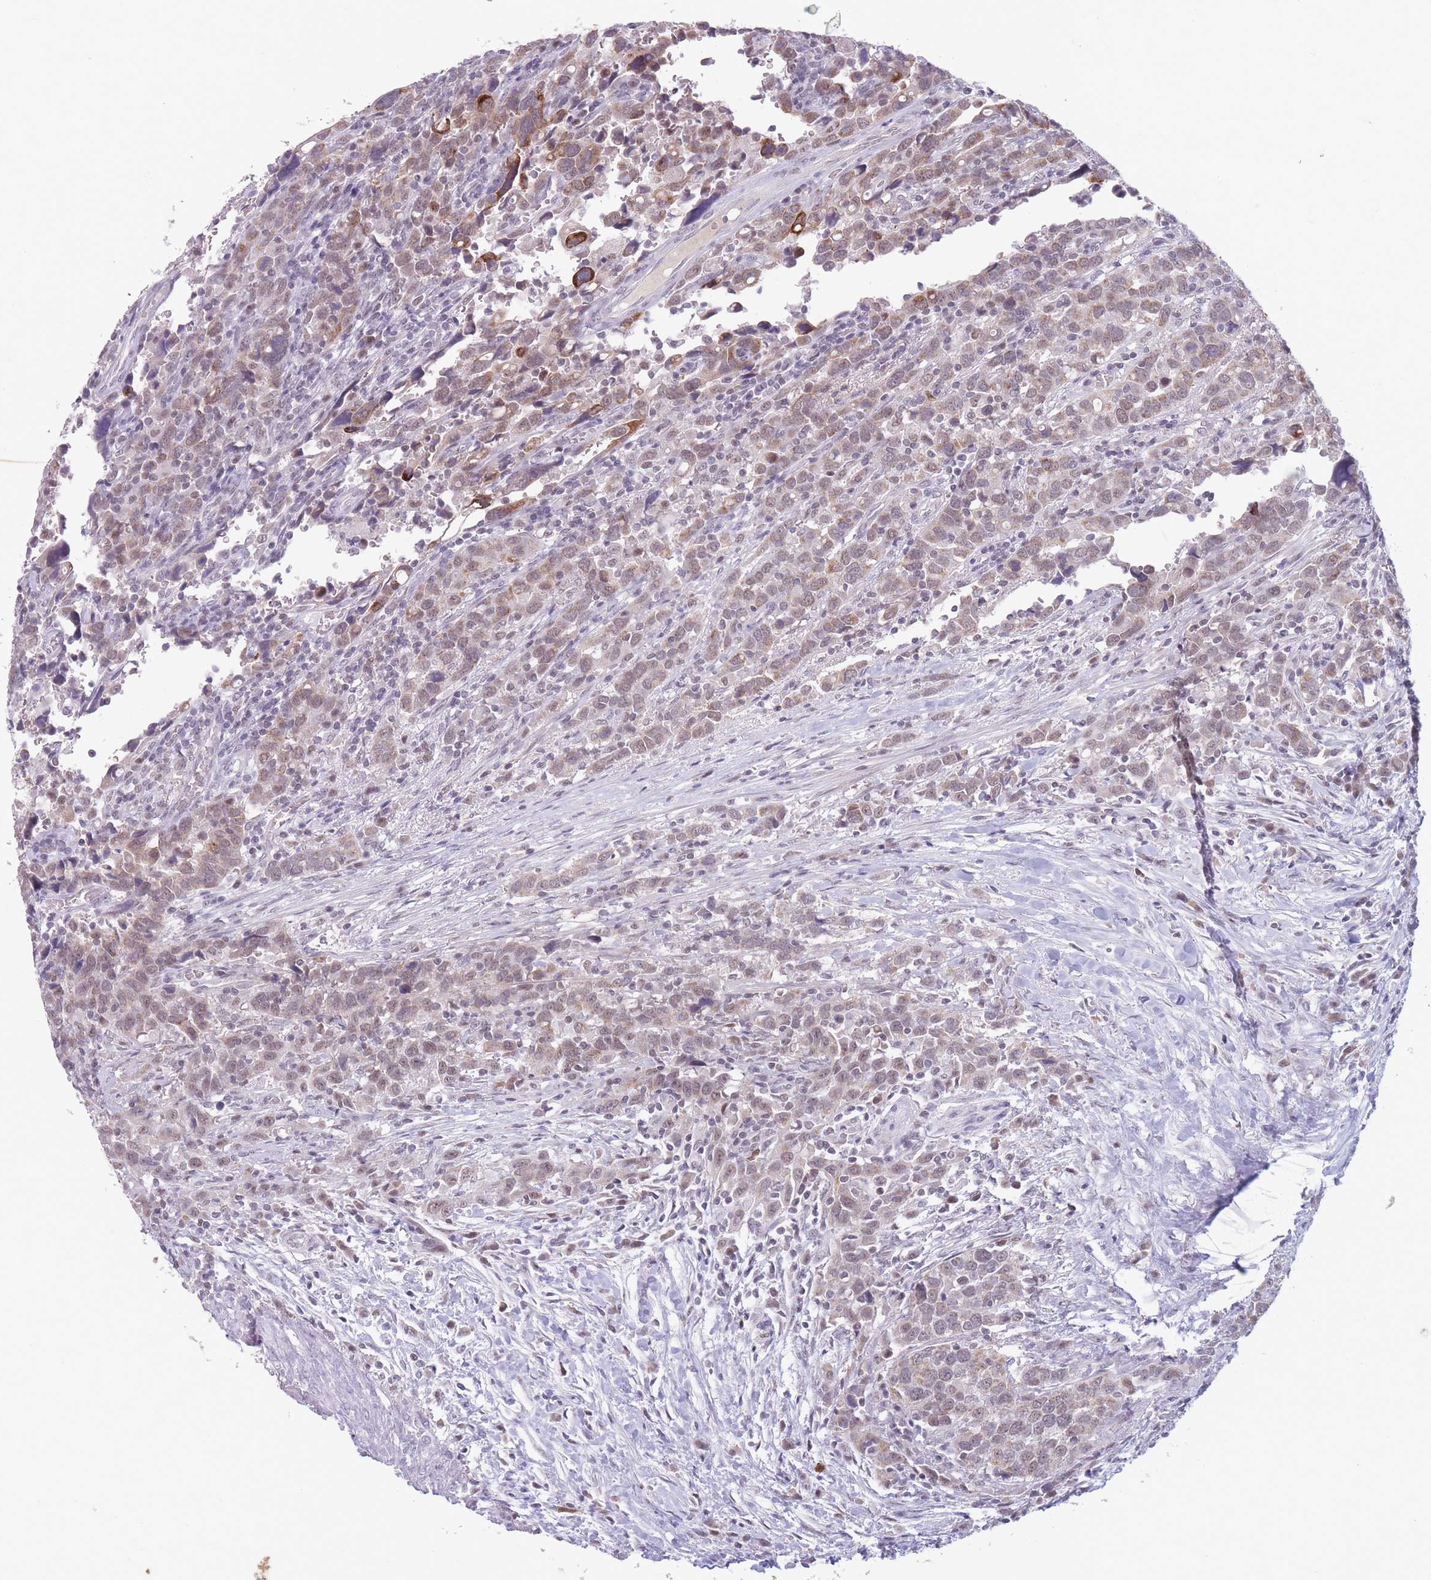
{"staining": {"intensity": "weak", "quantity": "25%-75%", "location": "cytoplasmic/membranous,nuclear"}, "tissue": "urothelial cancer", "cell_type": "Tumor cells", "image_type": "cancer", "snomed": [{"axis": "morphology", "description": "Urothelial carcinoma, High grade"}, {"axis": "topography", "description": "Urinary bladder"}], "caption": "Immunohistochemical staining of urothelial cancer exhibits low levels of weak cytoplasmic/membranous and nuclear protein staining in approximately 25%-75% of tumor cells.", "gene": "ARID3B", "patient": {"sex": "male", "age": 61}}